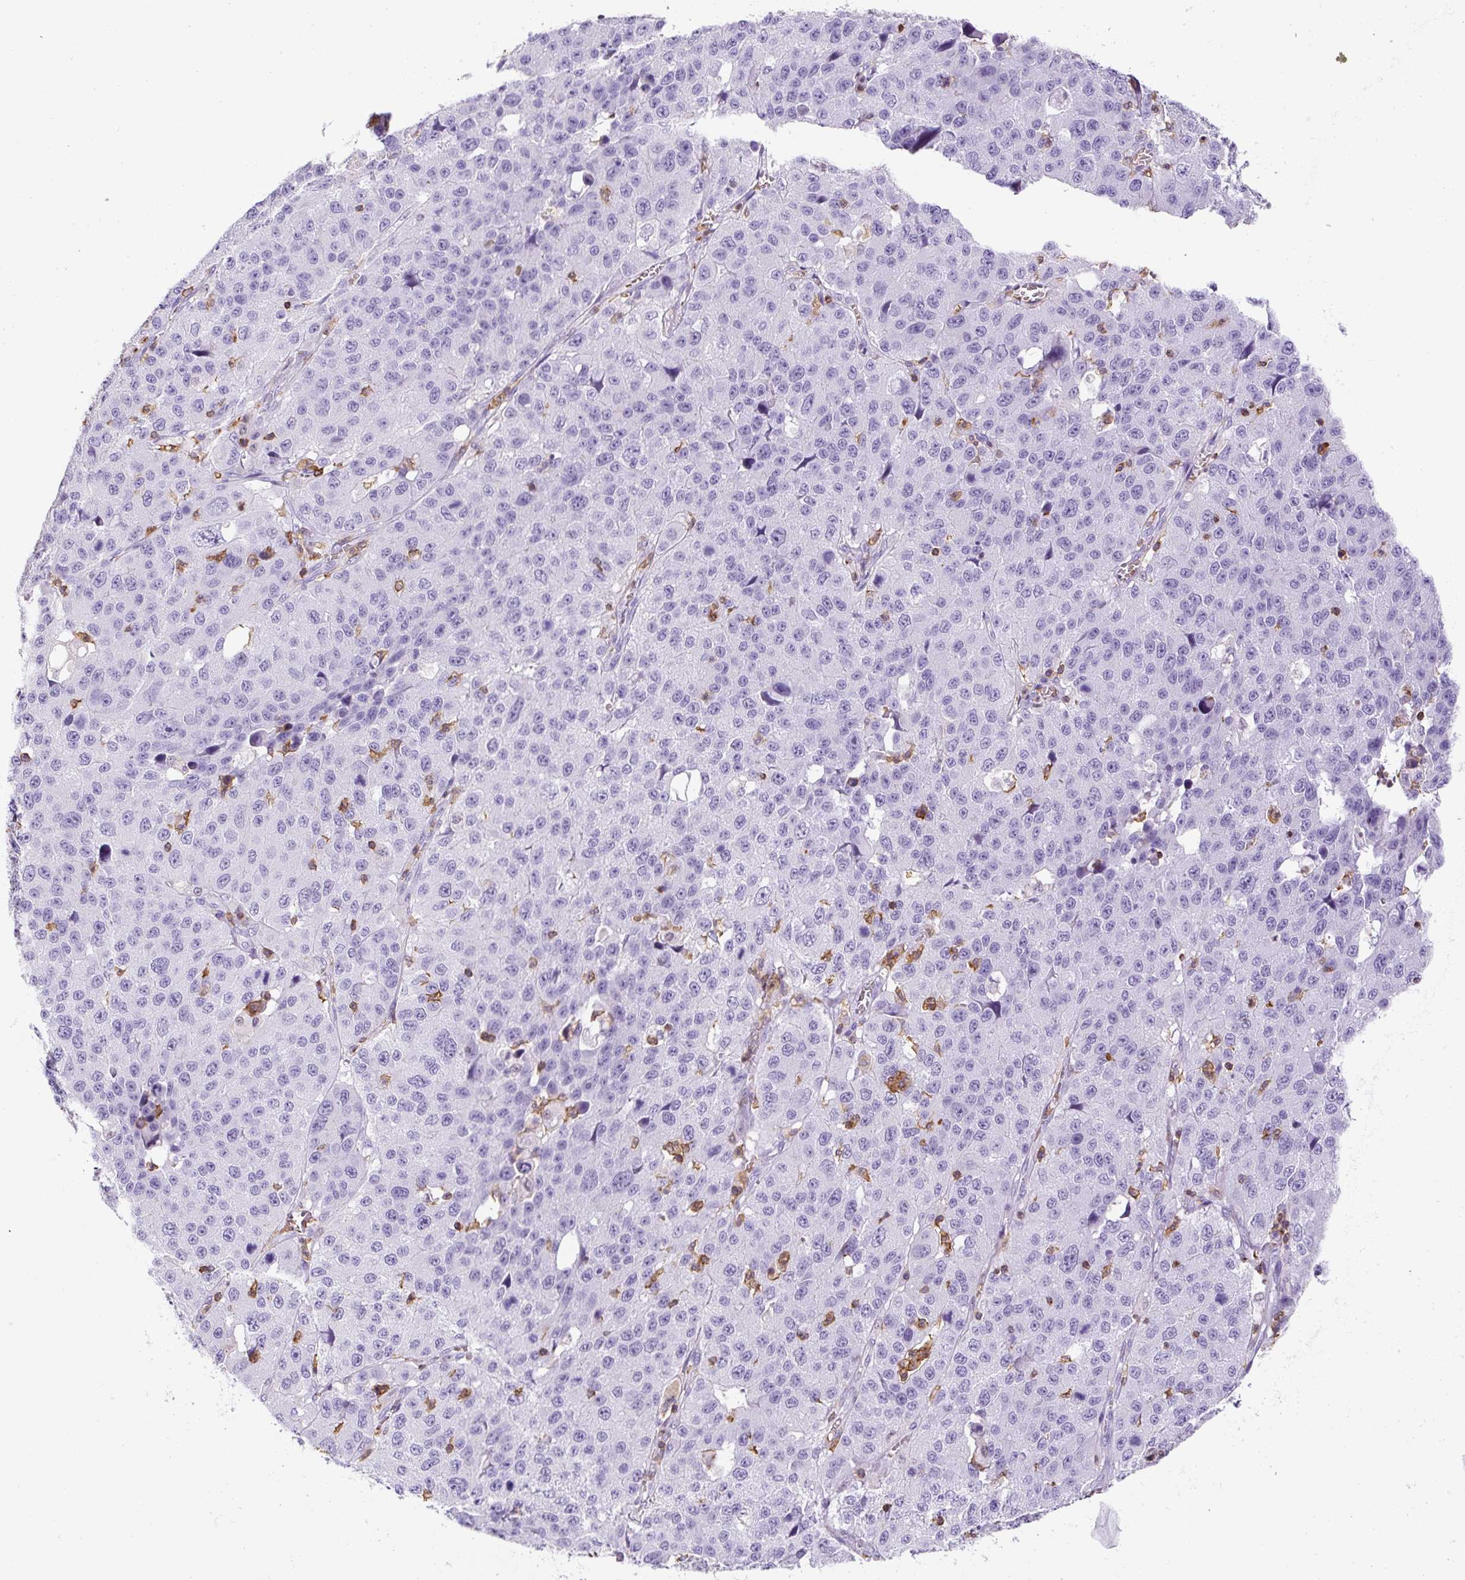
{"staining": {"intensity": "negative", "quantity": "none", "location": "none"}, "tissue": "stomach cancer", "cell_type": "Tumor cells", "image_type": "cancer", "snomed": [{"axis": "morphology", "description": "Adenocarcinoma, NOS"}, {"axis": "topography", "description": "Stomach"}], "caption": "The immunohistochemistry histopathology image has no significant expression in tumor cells of stomach adenocarcinoma tissue.", "gene": "FAM228B", "patient": {"sex": "male", "age": 71}}